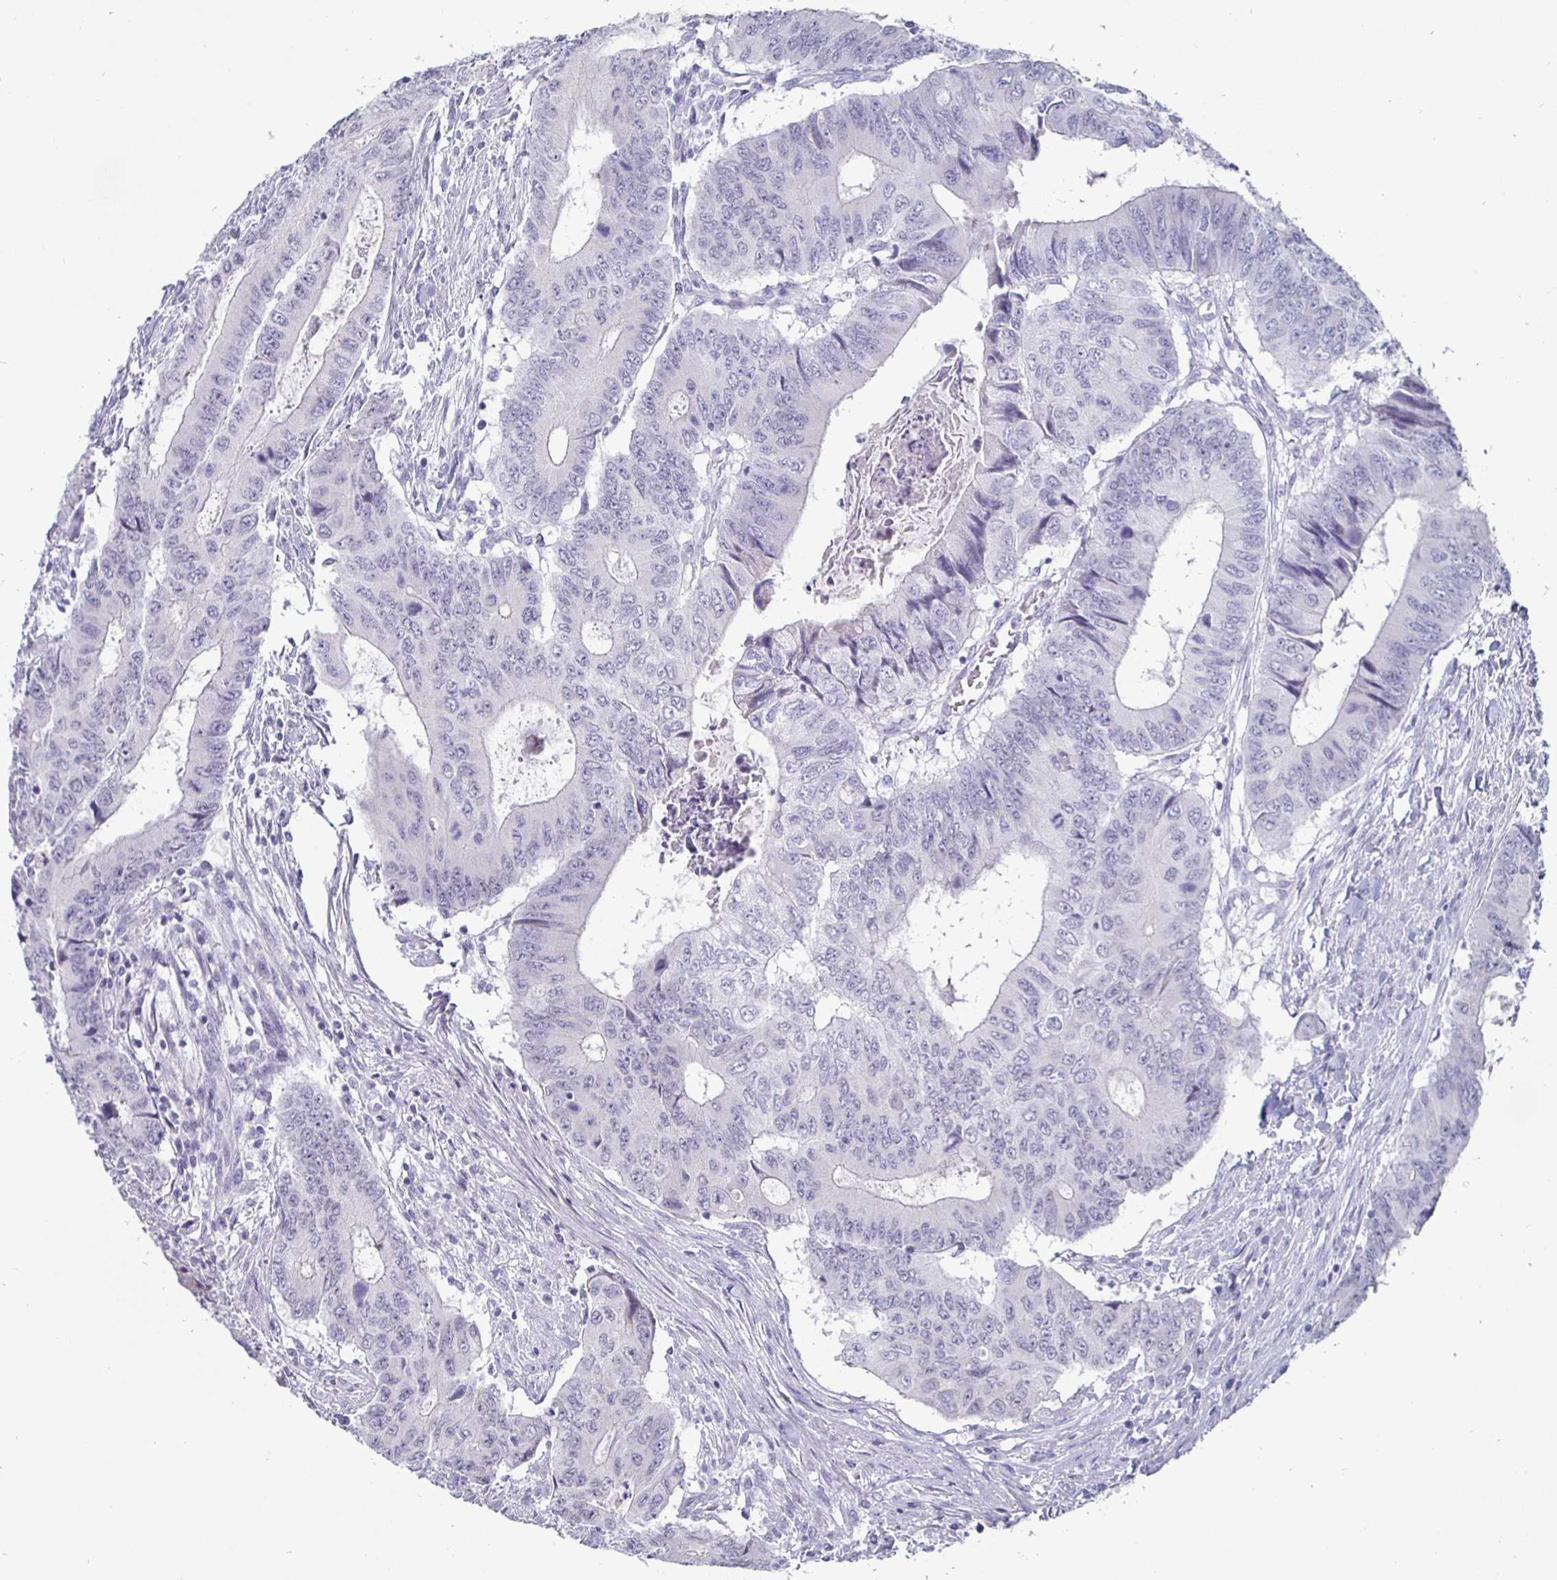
{"staining": {"intensity": "negative", "quantity": "none", "location": "none"}, "tissue": "colorectal cancer", "cell_type": "Tumor cells", "image_type": "cancer", "snomed": [{"axis": "morphology", "description": "Adenocarcinoma, NOS"}, {"axis": "topography", "description": "Colon"}], "caption": "DAB immunohistochemical staining of colorectal cancer displays no significant expression in tumor cells.", "gene": "OOSP2", "patient": {"sex": "male", "age": 53}}